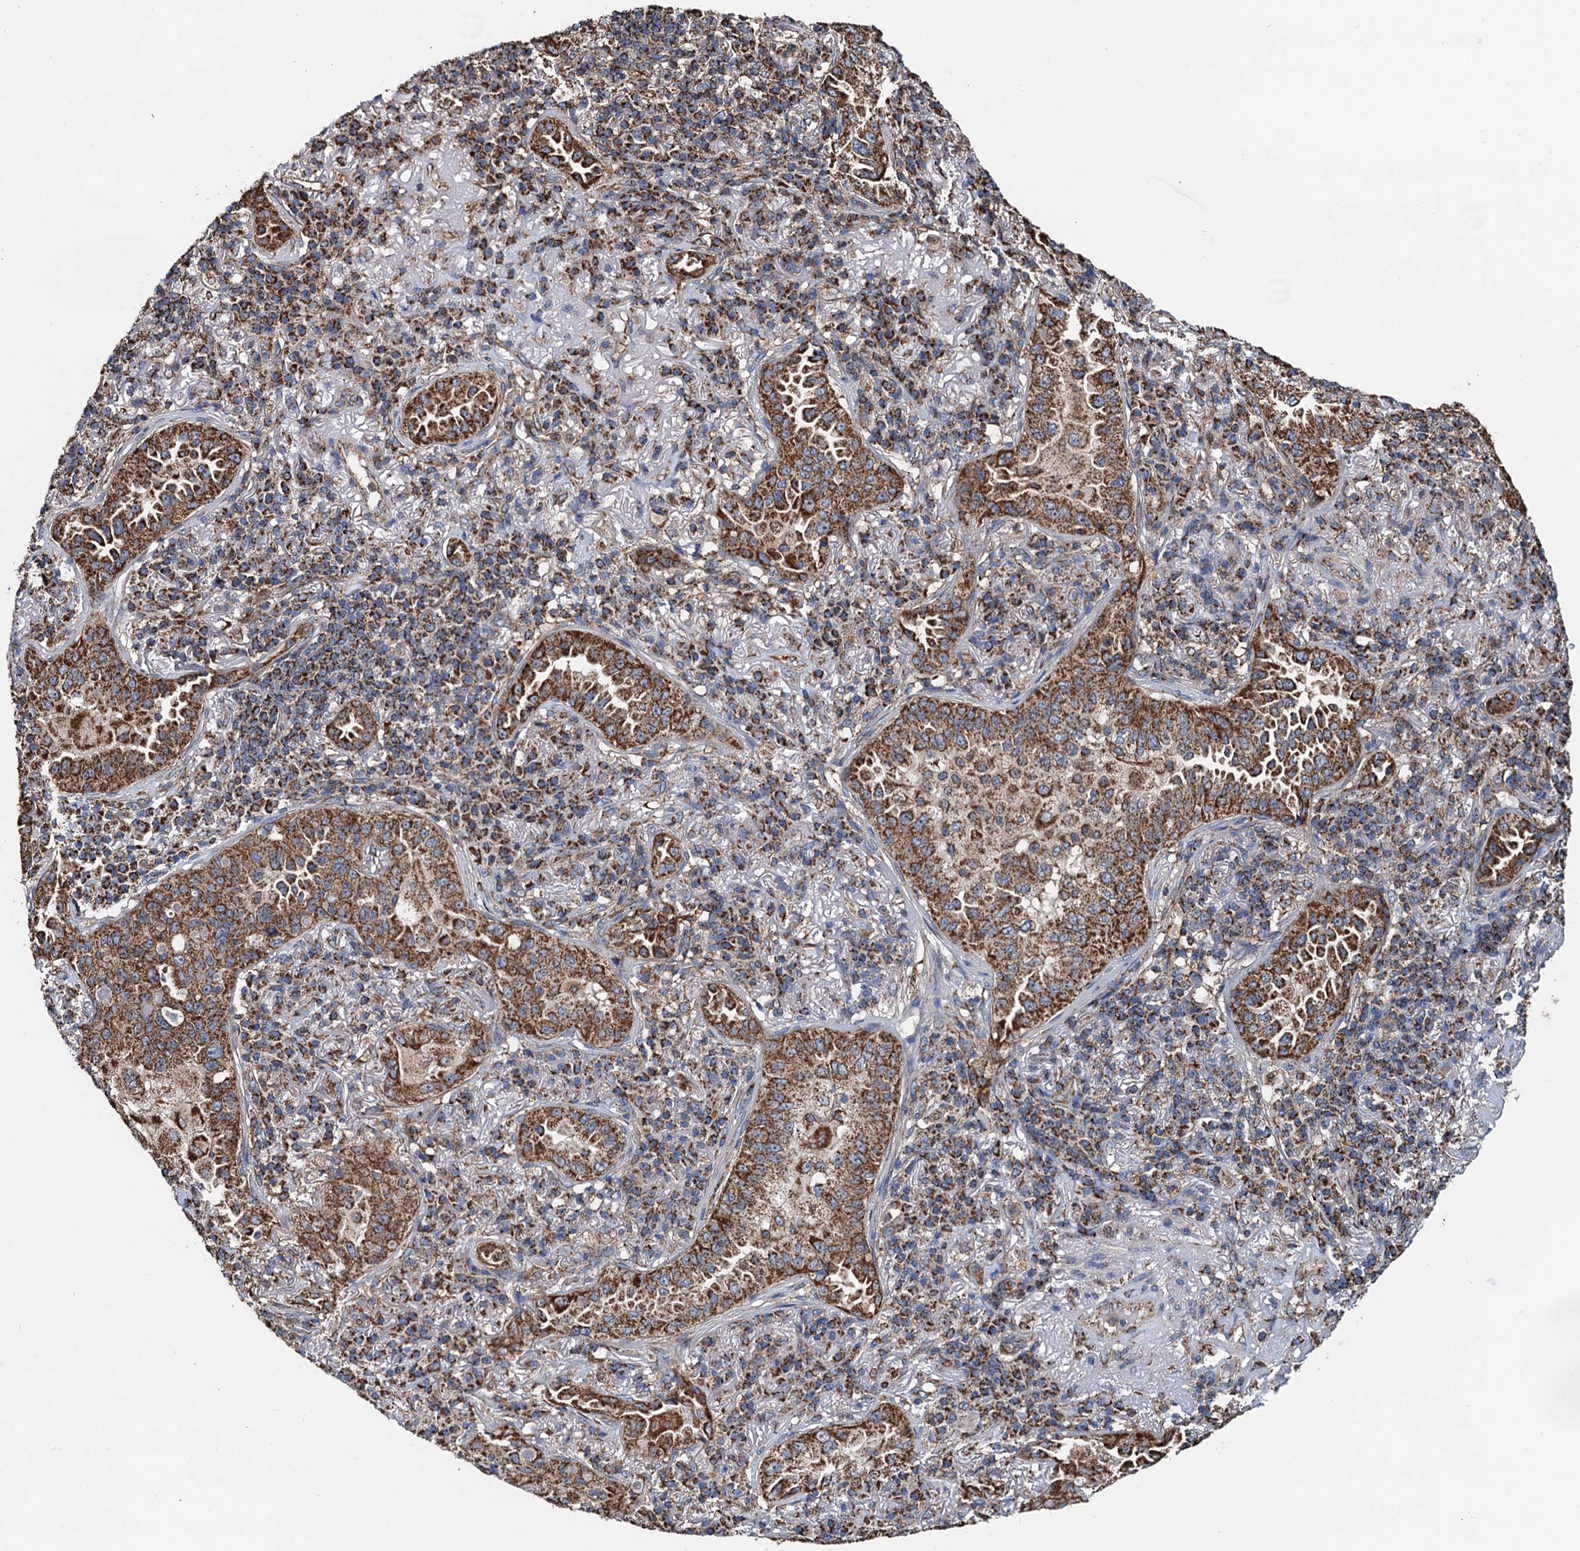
{"staining": {"intensity": "strong", "quantity": ">75%", "location": "cytoplasmic/membranous"}, "tissue": "lung cancer", "cell_type": "Tumor cells", "image_type": "cancer", "snomed": [{"axis": "morphology", "description": "Adenocarcinoma, NOS"}, {"axis": "topography", "description": "Lung"}], "caption": "High-magnification brightfield microscopy of adenocarcinoma (lung) stained with DAB (brown) and counterstained with hematoxylin (blue). tumor cells exhibit strong cytoplasmic/membranous staining is present in about>75% of cells. (brown staining indicates protein expression, while blue staining denotes nuclei).", "gene": "AAGAB", "patient": {"sex": "female", "age": 69}}